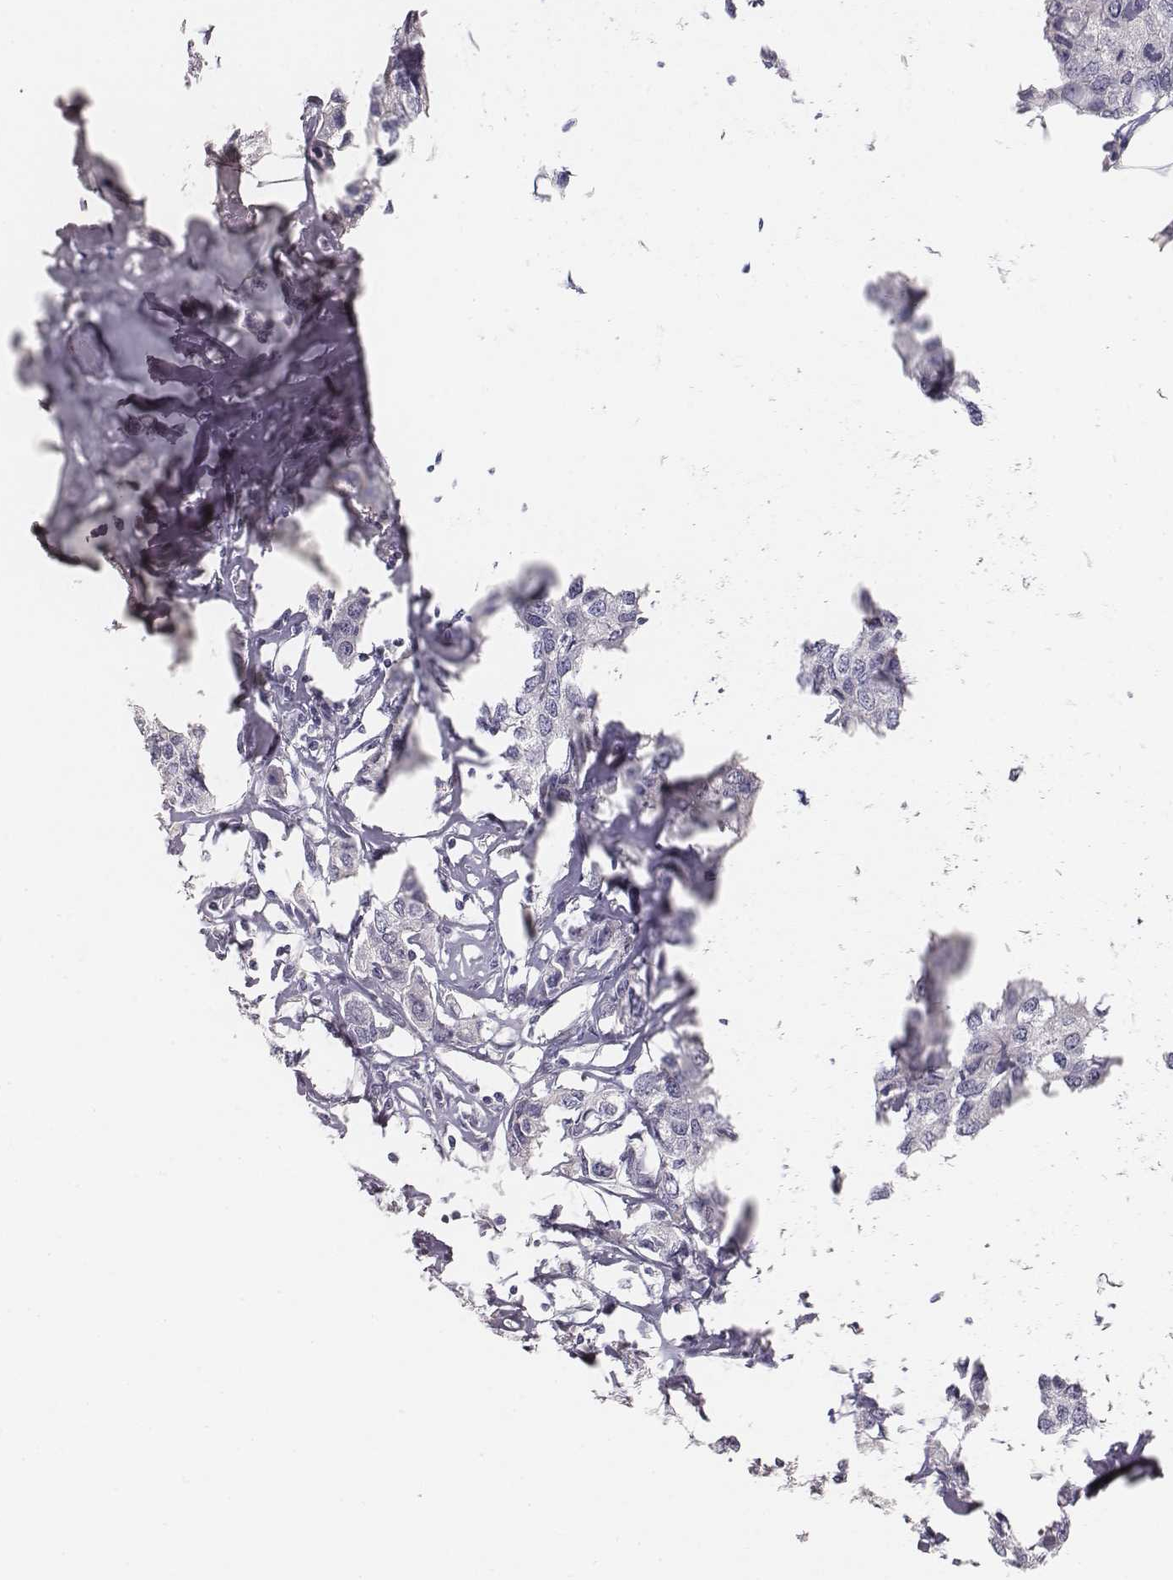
{"staining": {"intensity": "negative", "quantity": "none", "location": "none"}, "tissue": "breast cancer", "cell_type": "Tumor cells", "image_type": "cancer", "snomed": [{"axis": "morphology", "description": "Duct carcinoma"}, {"axis": "topography", "description": "Breast"}], "caption": "The image displays no significant expression in tumor cells of breast cancer. (DAB IHC visualized using brightfield microscopy, high magnification).", "gene": "MYH6", "patient": {"sex": "female", "age": 80}}